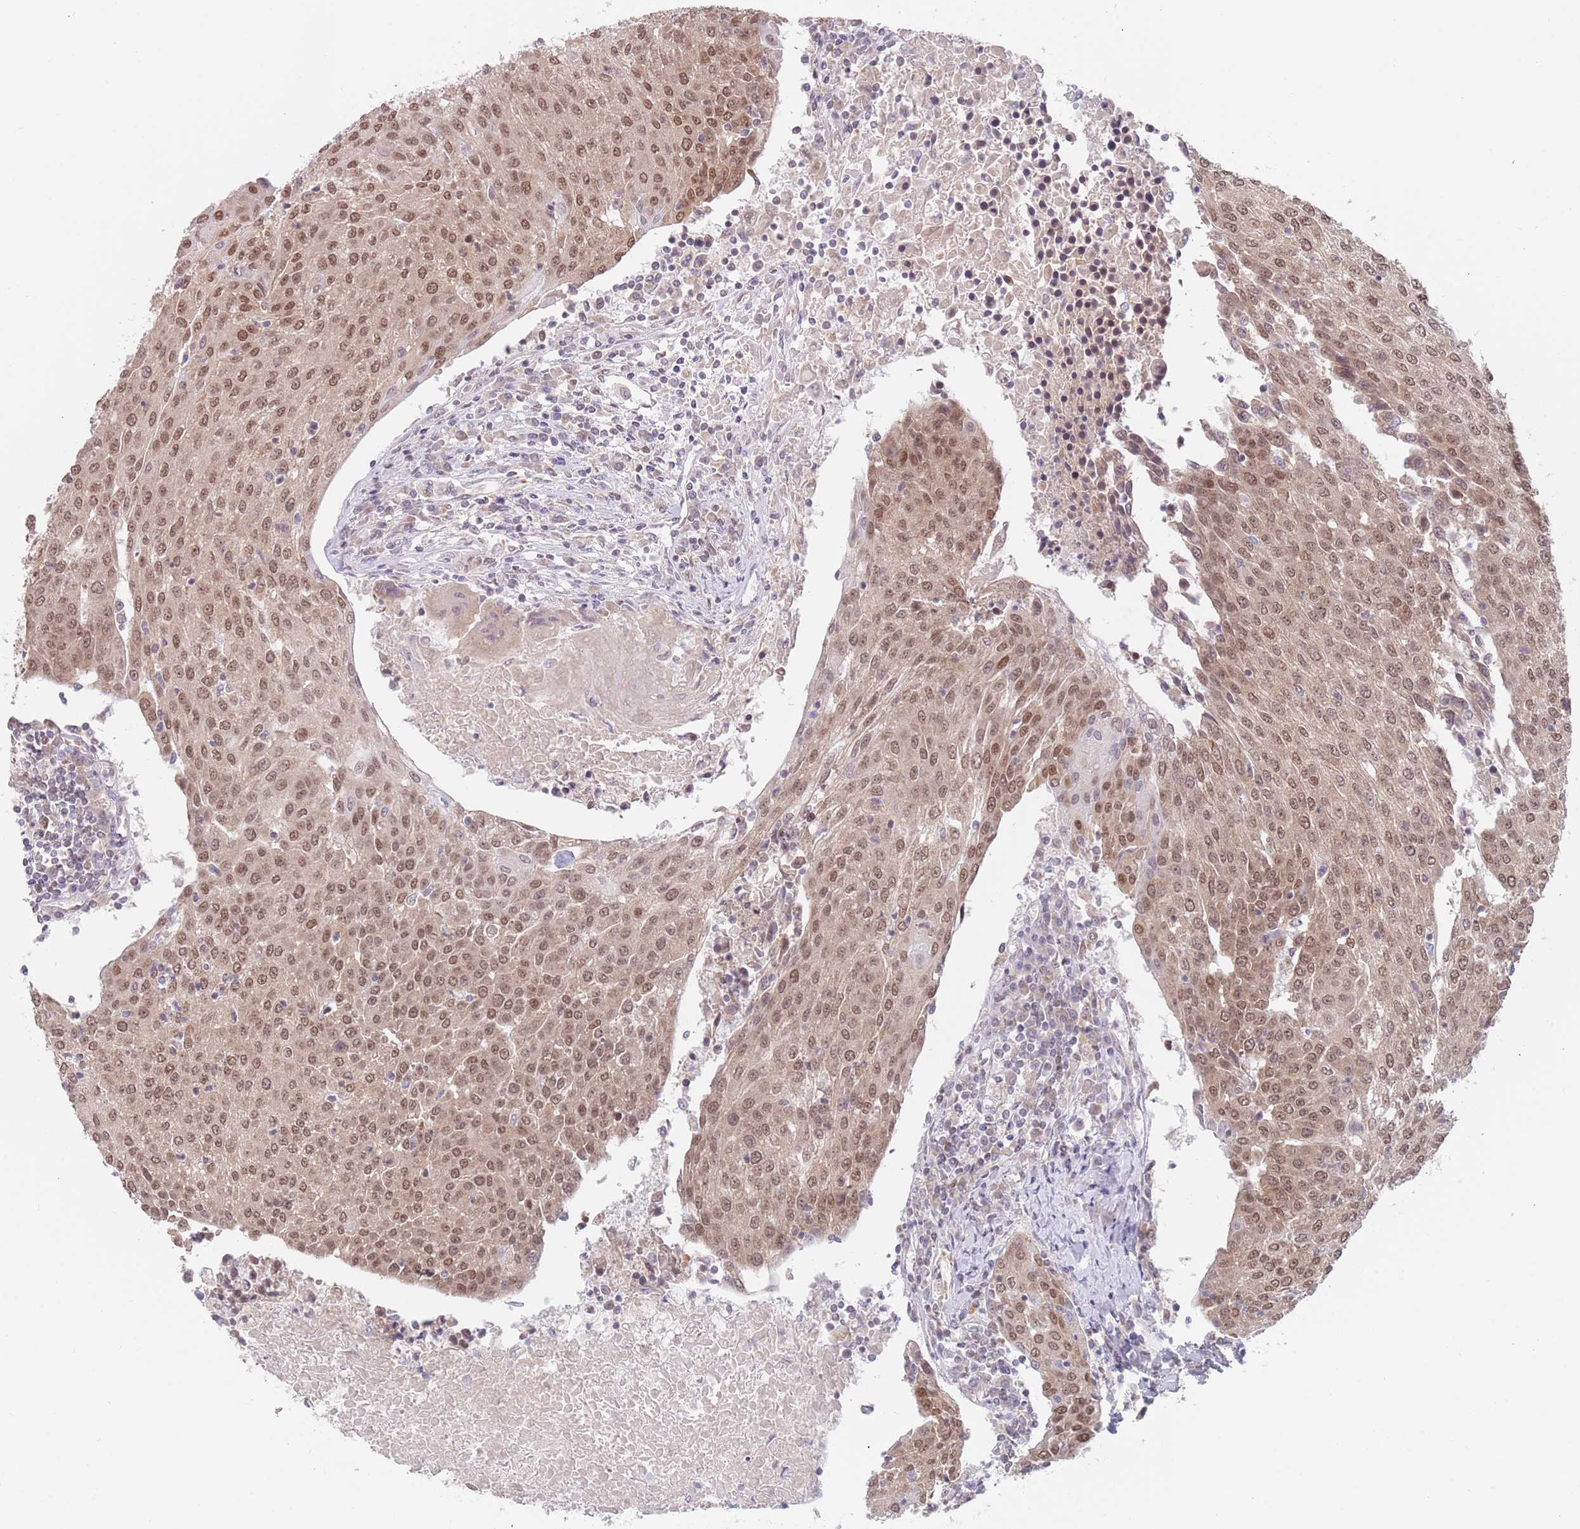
{"staining": {"intensity": "moderate", "quantity": ">75%", "location": "nuclear"}, "tissue": "urothelial cancer", "cell_type": "Tumor cells", "image_type": "cancer", "snomed": [{"axis": "morphology", "description": "Urothelial carcinoma, High grade"}, {"axis": "topography", "description": "Urinary bladder"}], "caption": "A micrograph of human urothelial carcinoma (high-grade) stained for a protein reveals moderate nuclear brown staining in tumor cells. The staining was performed using DAB, with brown indicating positive protein expression. Nuclei are stained blue with hematoxylin.", "gene": "TIMM13", "patient": {"sex": "female", "age": 85}}